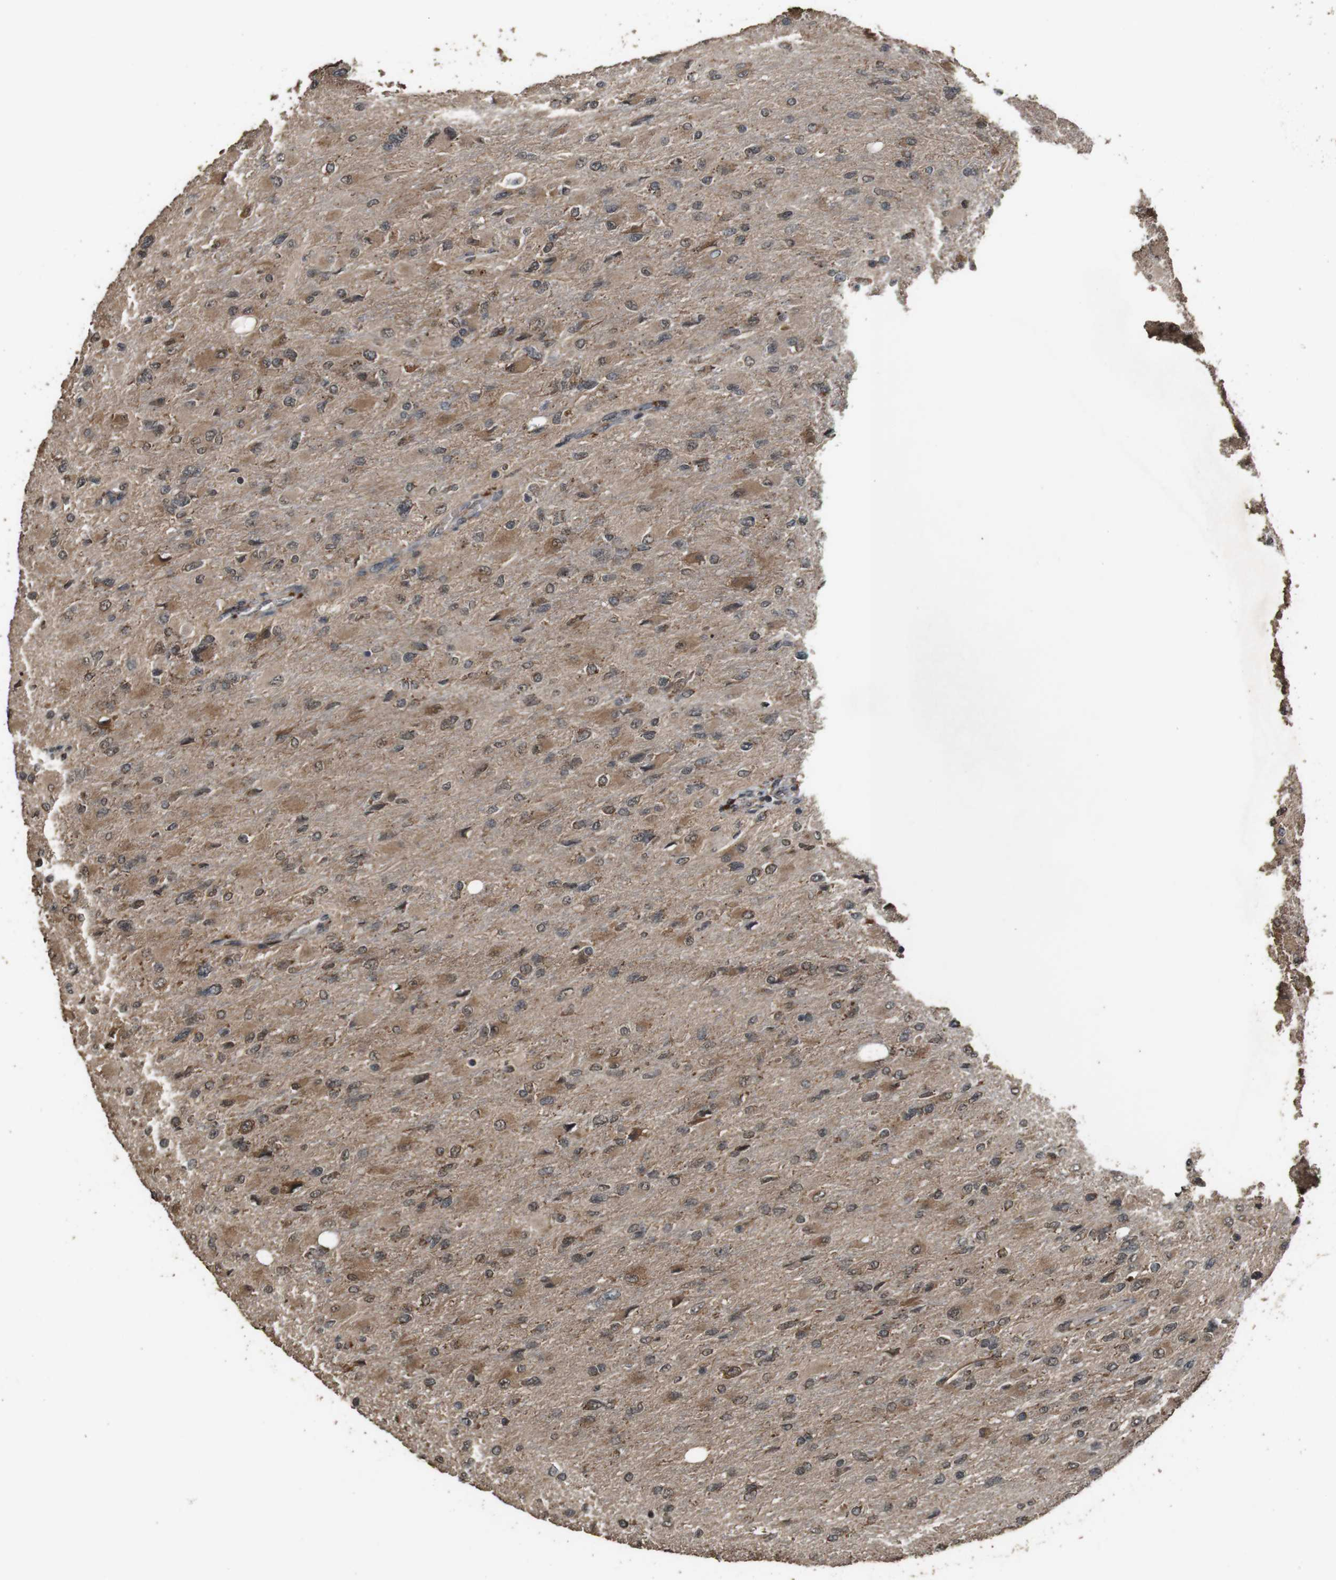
{"staining": {"intensity": "moderate", "quantity": ">75%", "location": "cytoplasmic/membranous"}, "tissue": "glioma", "cell_type": "Tumor cells", "image_type": "cancer", "snomed": [{"axis": "morphology", "description": "Glioma, malignant, High grade"}, {"axis": "topography", "description": "Cerebral cortex"}], "caption": "DAB immunohistochemical staining of glioma displays moderate cytoplasmic/membranous protein staining in about >75% of tumor cells. Nuclei are stained in blue.", "gene": "RRAS2", "patient": {"sex": "female", "age": 36}}